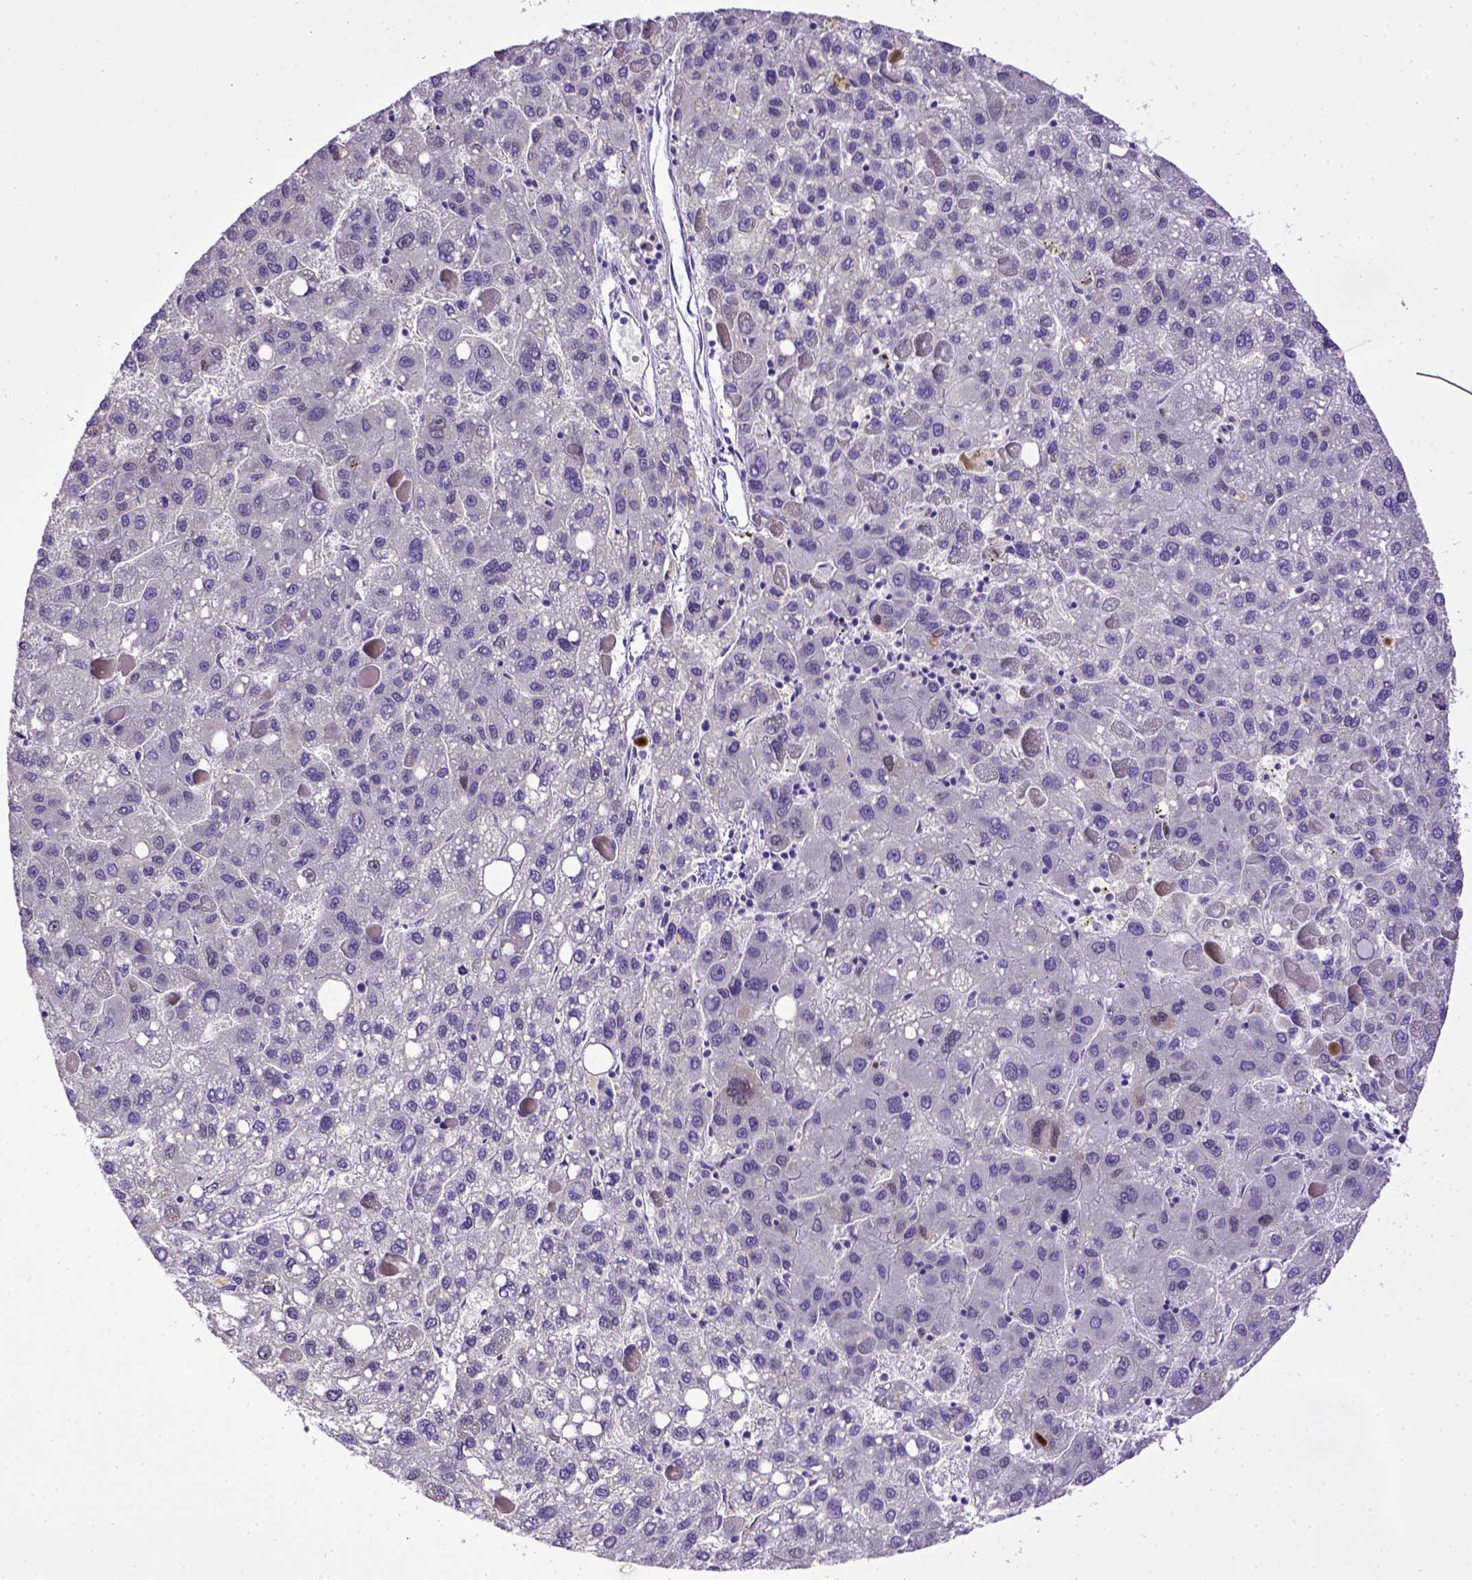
{"staining": {"intensity": "negative", "quantity": "none", "location": "none"}, "tissue": "liver cancer", "cell_type": "Tumor cells", "image_type": "cancer", "snomed": [{"axis": "morphology", "description": "Carcinoma, Hepatocellular, NOS"}, {"axis": "topography", "description": "Liver"}], "caption": "Liver cancer was stained to show a protein in brown. There is no significant positivity in tumor cells.", "gene": "CDKN1A", "patient": {"sex": "female", "age": 82}}